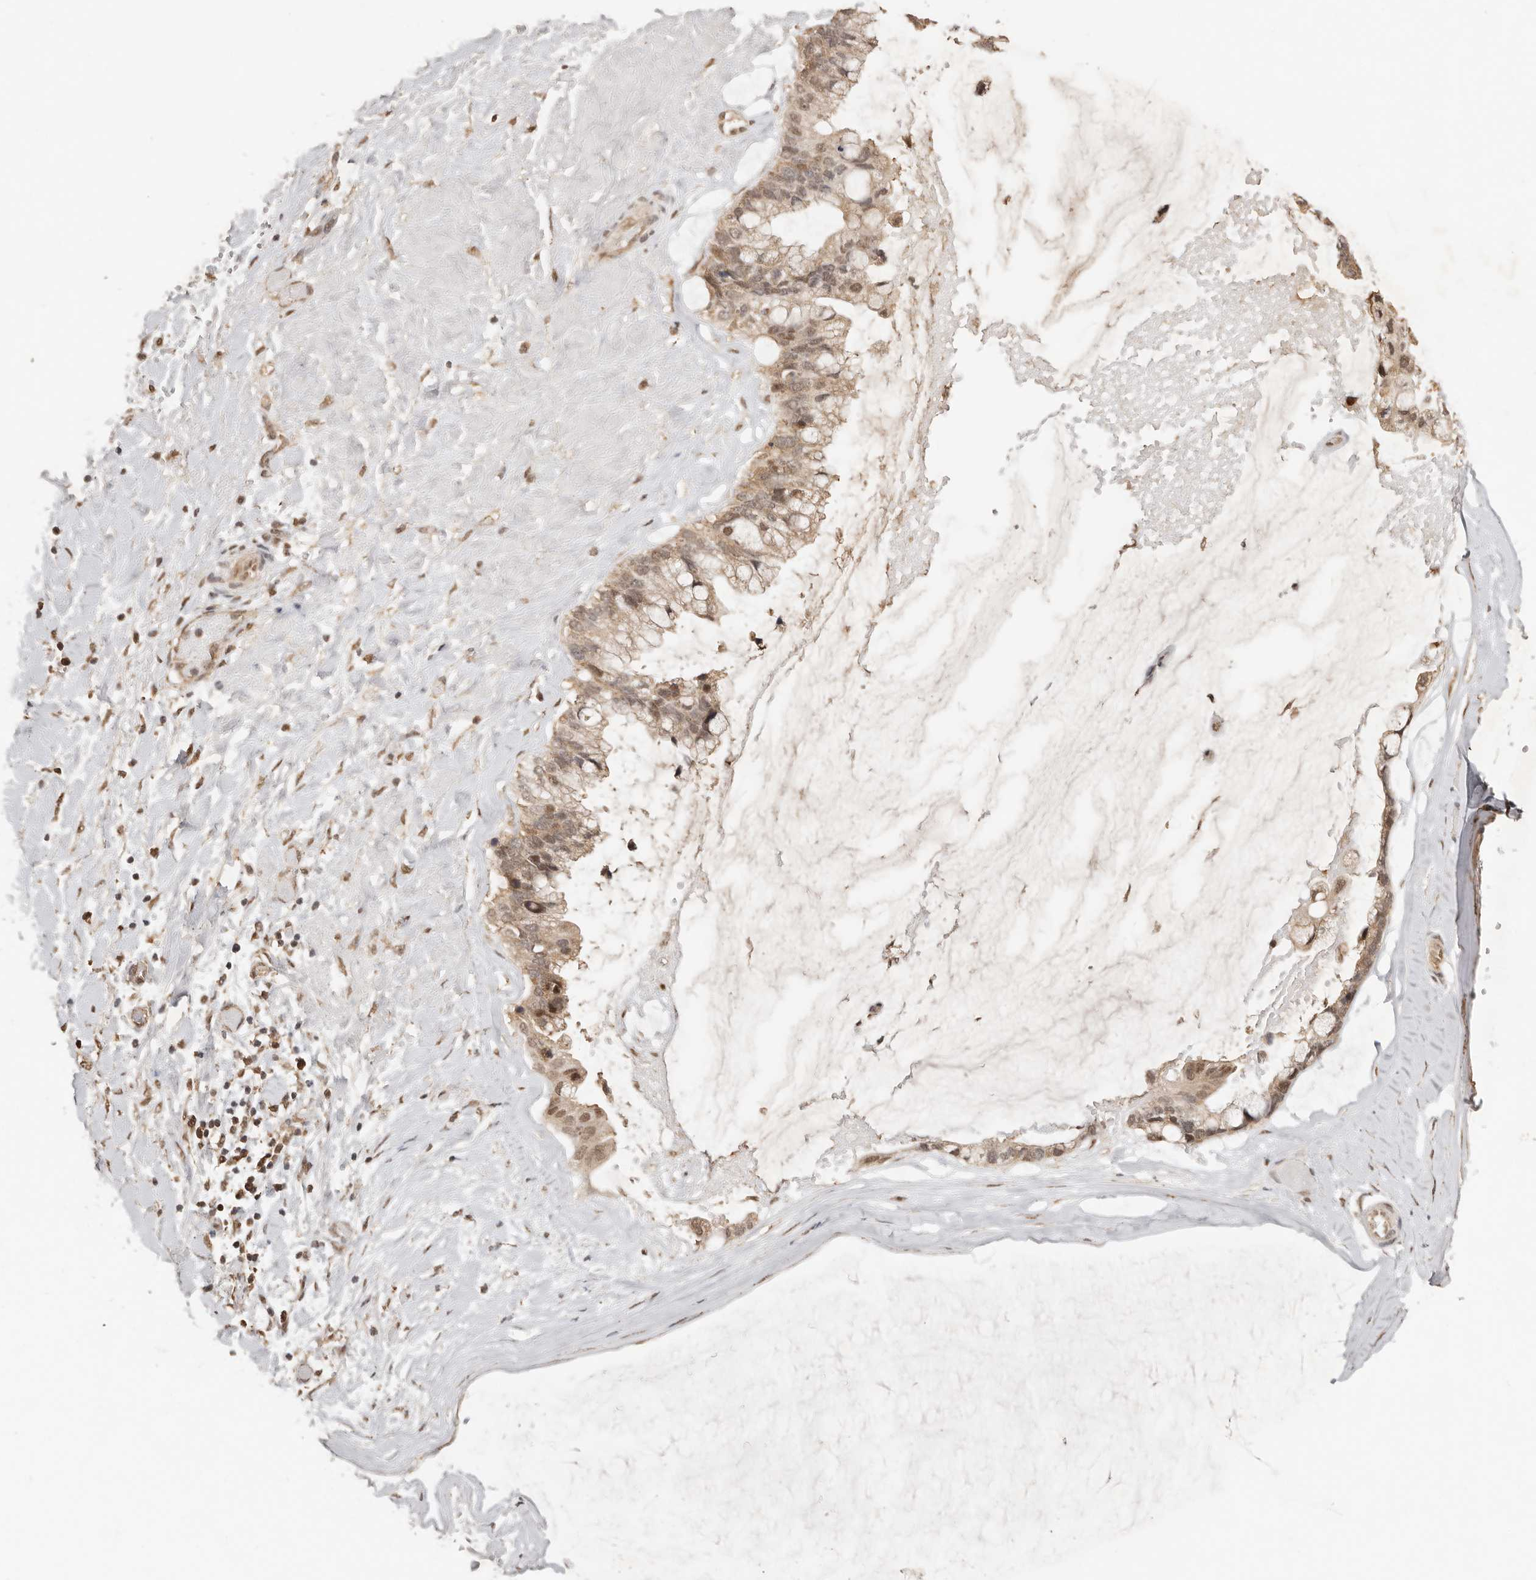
{"staining": {"intensity": "moderate", "quantity": ">75%", "location": "cytoplasmic/membranous,nuclear"}, "tissue": "ovarian cancer", "cell_type": "Tumor cells", "image_type": "cancer", "snomed": [{"axis": "morphology", "description": "Cystadenocarcinoma, mucinous, NOS"}, {"axis": "topography", "description": "Ovary"}], "caption": "Tumor cells exhibit medium levels of moderate cytoplasmic/membranous and nuclear expression in about >75% of cells in human ovarian mucinous cystadenocarcinoma.", "gene": "SEC14L1", "patient": {"sex": "female", "age": 39}}